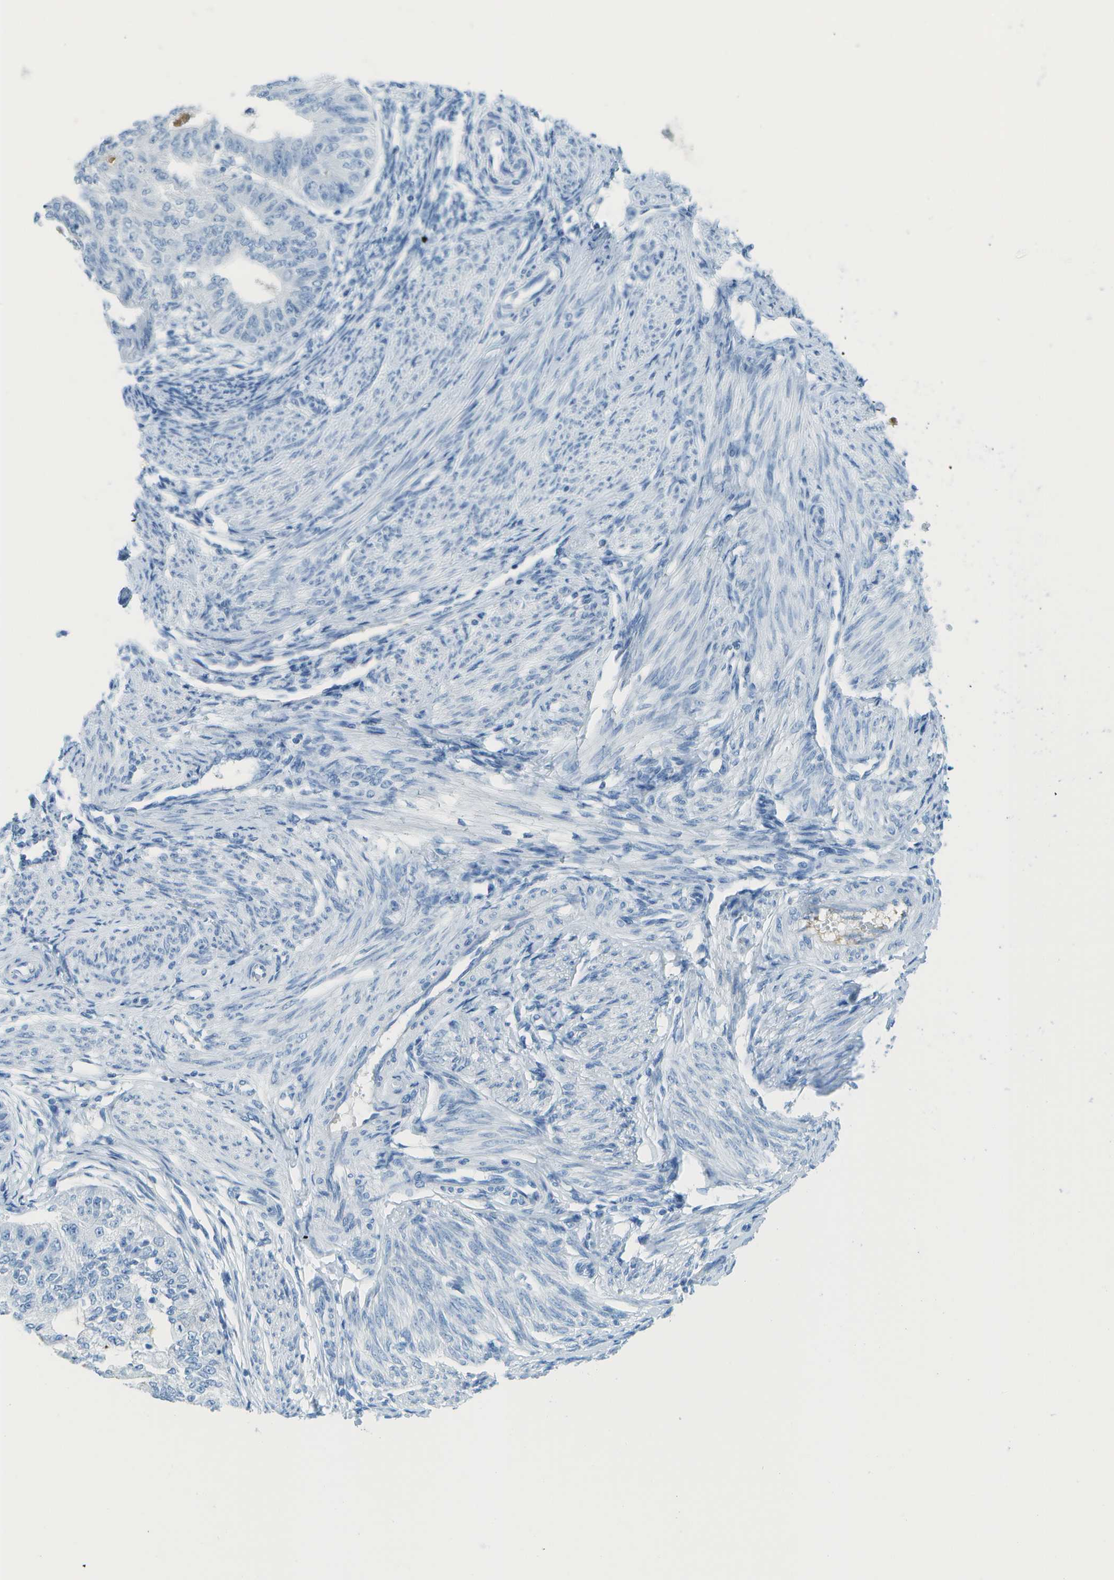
{"staining": {"intensity": "negative", "quantity": "none", "location": "none"}, "tissue": "endometrial cancer", "cell_type": "Tumor cells", "image_type": "cancer", "snomed": [{"axis": "morphology", "description": "Adenocarcinoma, NOS"}, {"axis": "topography", "description": "Endometrium"}], "caption": "Immunohistochemistry of endometrial cancer (adenocarcinoma) reveals no staining in tumor cells.", "gene": "C1S", "patient": {"sex": "female", "age": 32}}